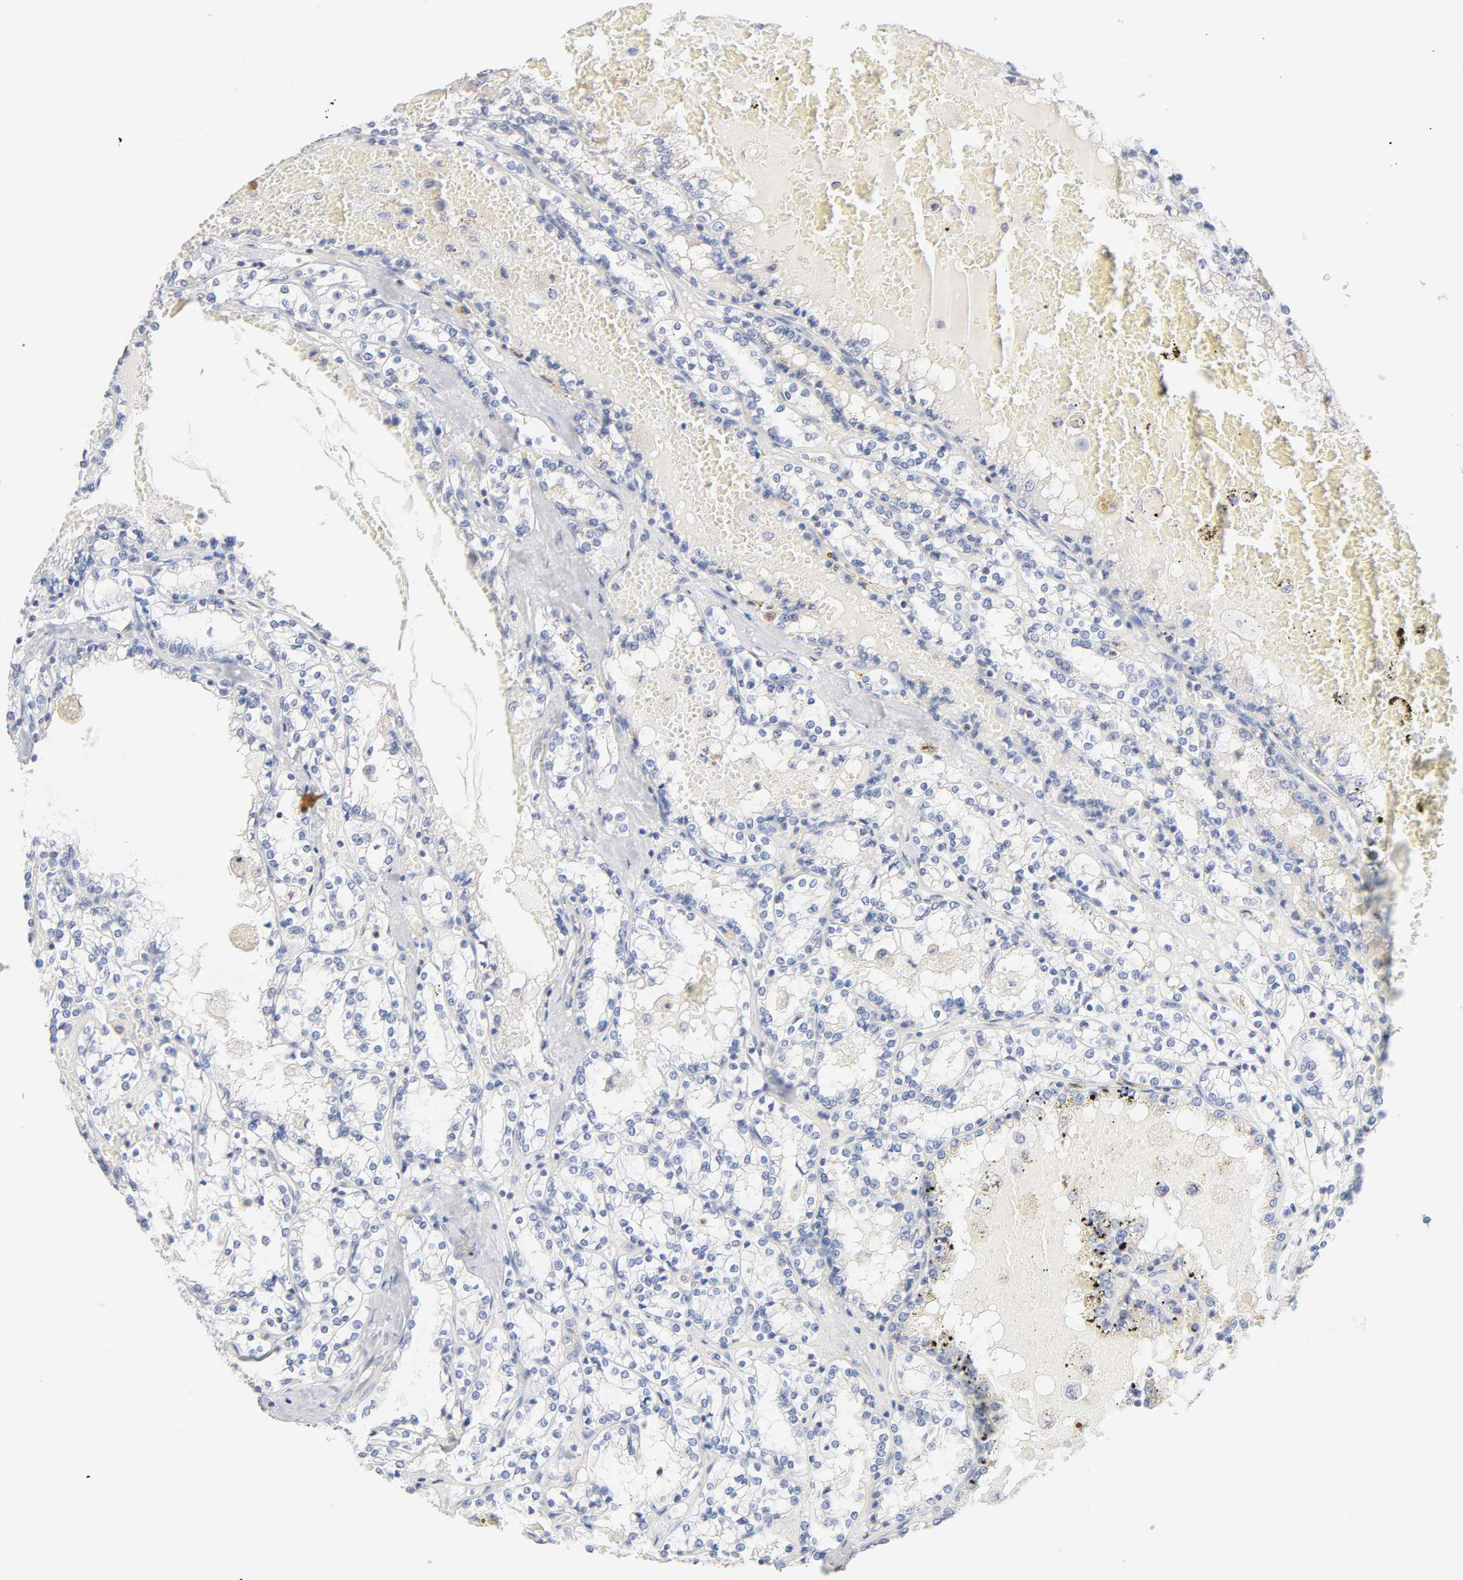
{"staining": {"intensity": "negative", "quantity": "none", "location": "none"}, "tissue": "renal cancer", "cell_type": "Tumor cells", "image_type": "cancer", "snomed": [{"axis": "morphology", "description": "Adenocarcinoma, NOS"}, {"axis": "topography", "description": "Kidney"}], "caption": "This micrograph is of renal cancer stained with immunohistochemistry to label a protein in brown with the nuclei are counter-stained blue. There is no staining in tumor cells. (DAB immunohistochemistry visualized using brightfield microscopy, high magnification).", "gene": "STRN3", "patient": {"sex": "female", "age": 56}}